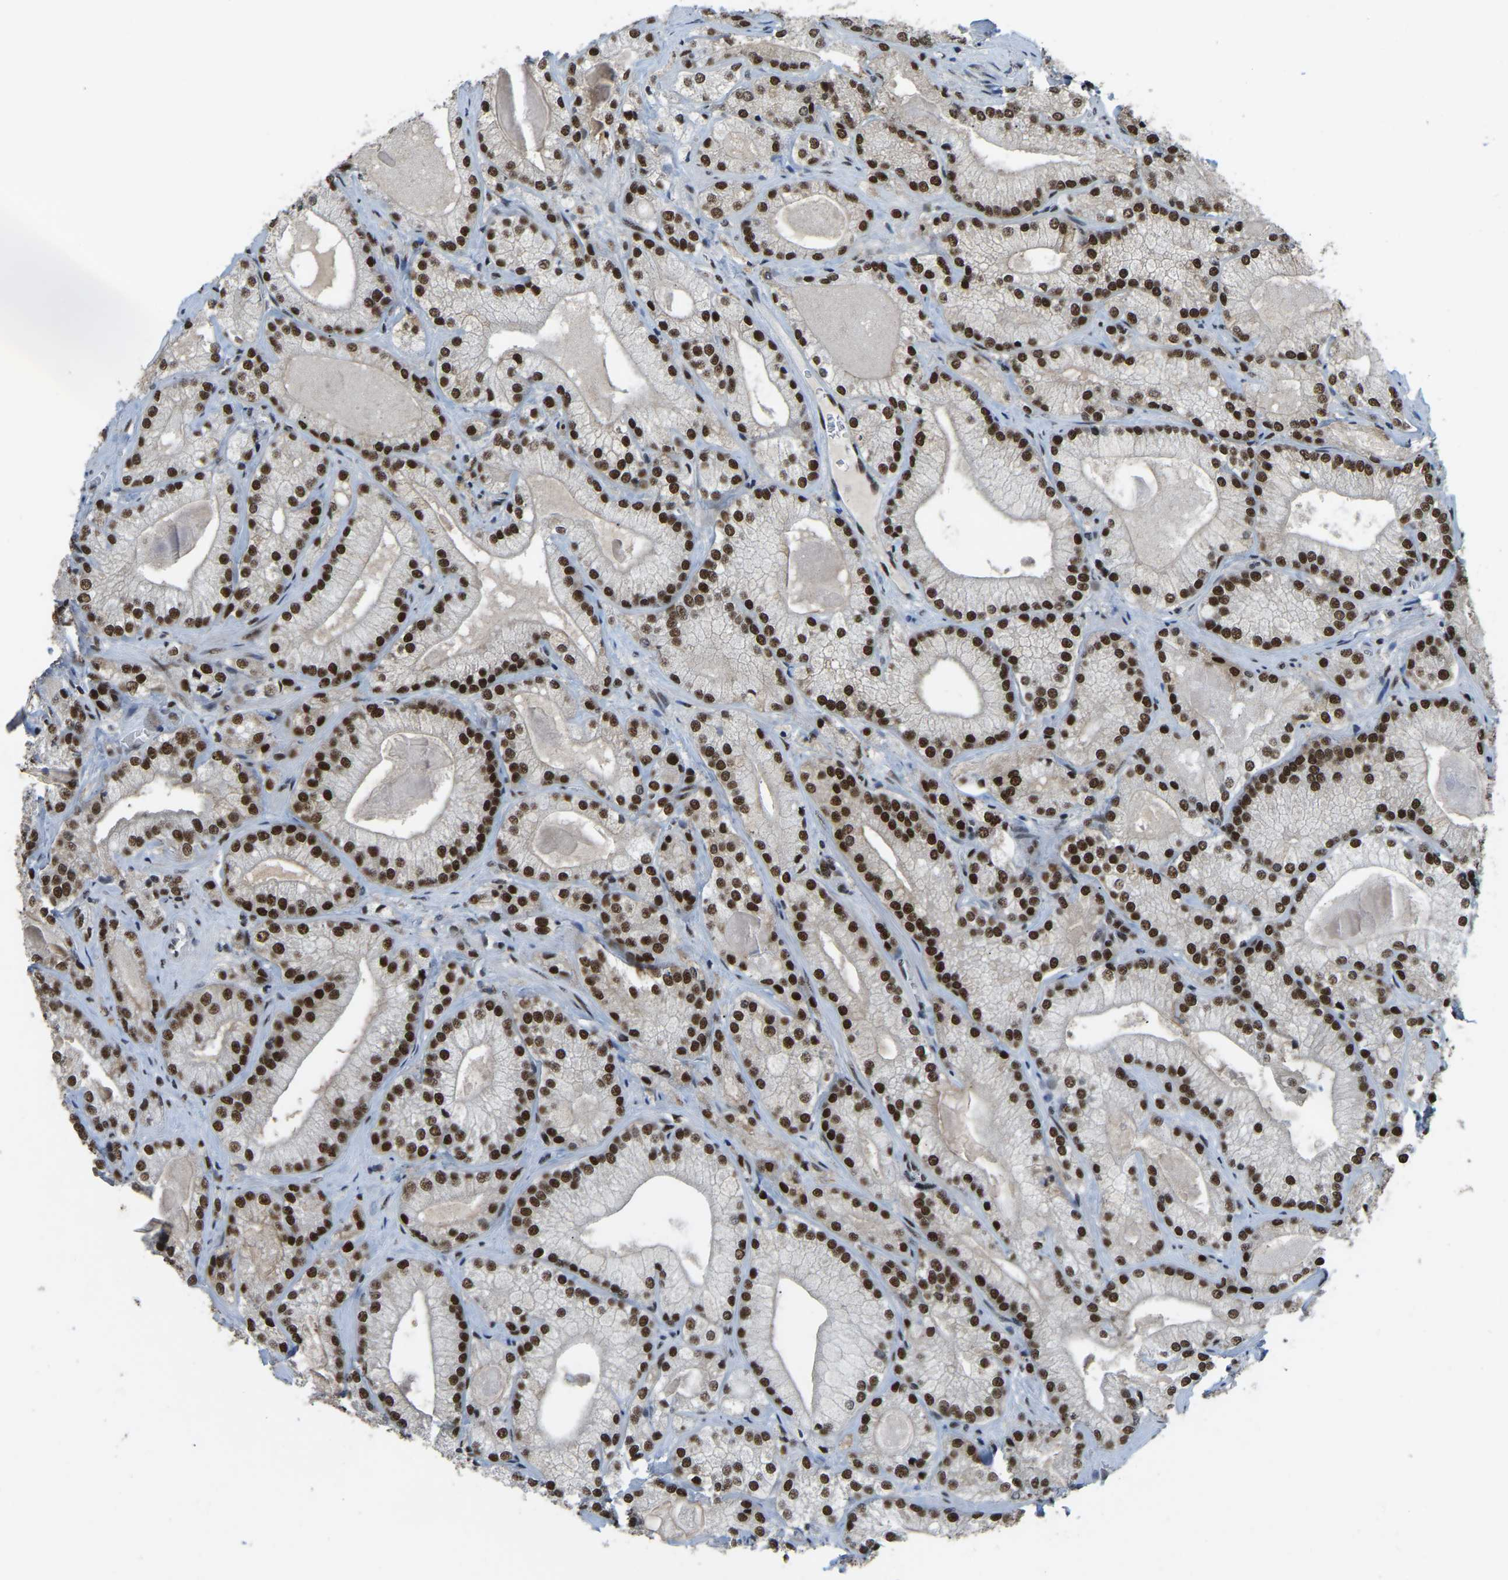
{"staining": {"intensity": "strong", "quantity": ">75%", "location": "nuclear"}, "tissue": "prostate cancer", "cell_type": "Tumor cells", "image_type": "cancer", "snomed": [{"axis": "morphology", "description": "Adenocarcinoma, Low grade"}, {"axis": "topography", "description": "Prostate"}], "caption": "This image shows IHC staining of prostate cancer, with high strong nuclear positivity in approximately >75% of tumor cells.", "gene": "TBL1XR1", "patient": {"sex": "male", "age": 65}}